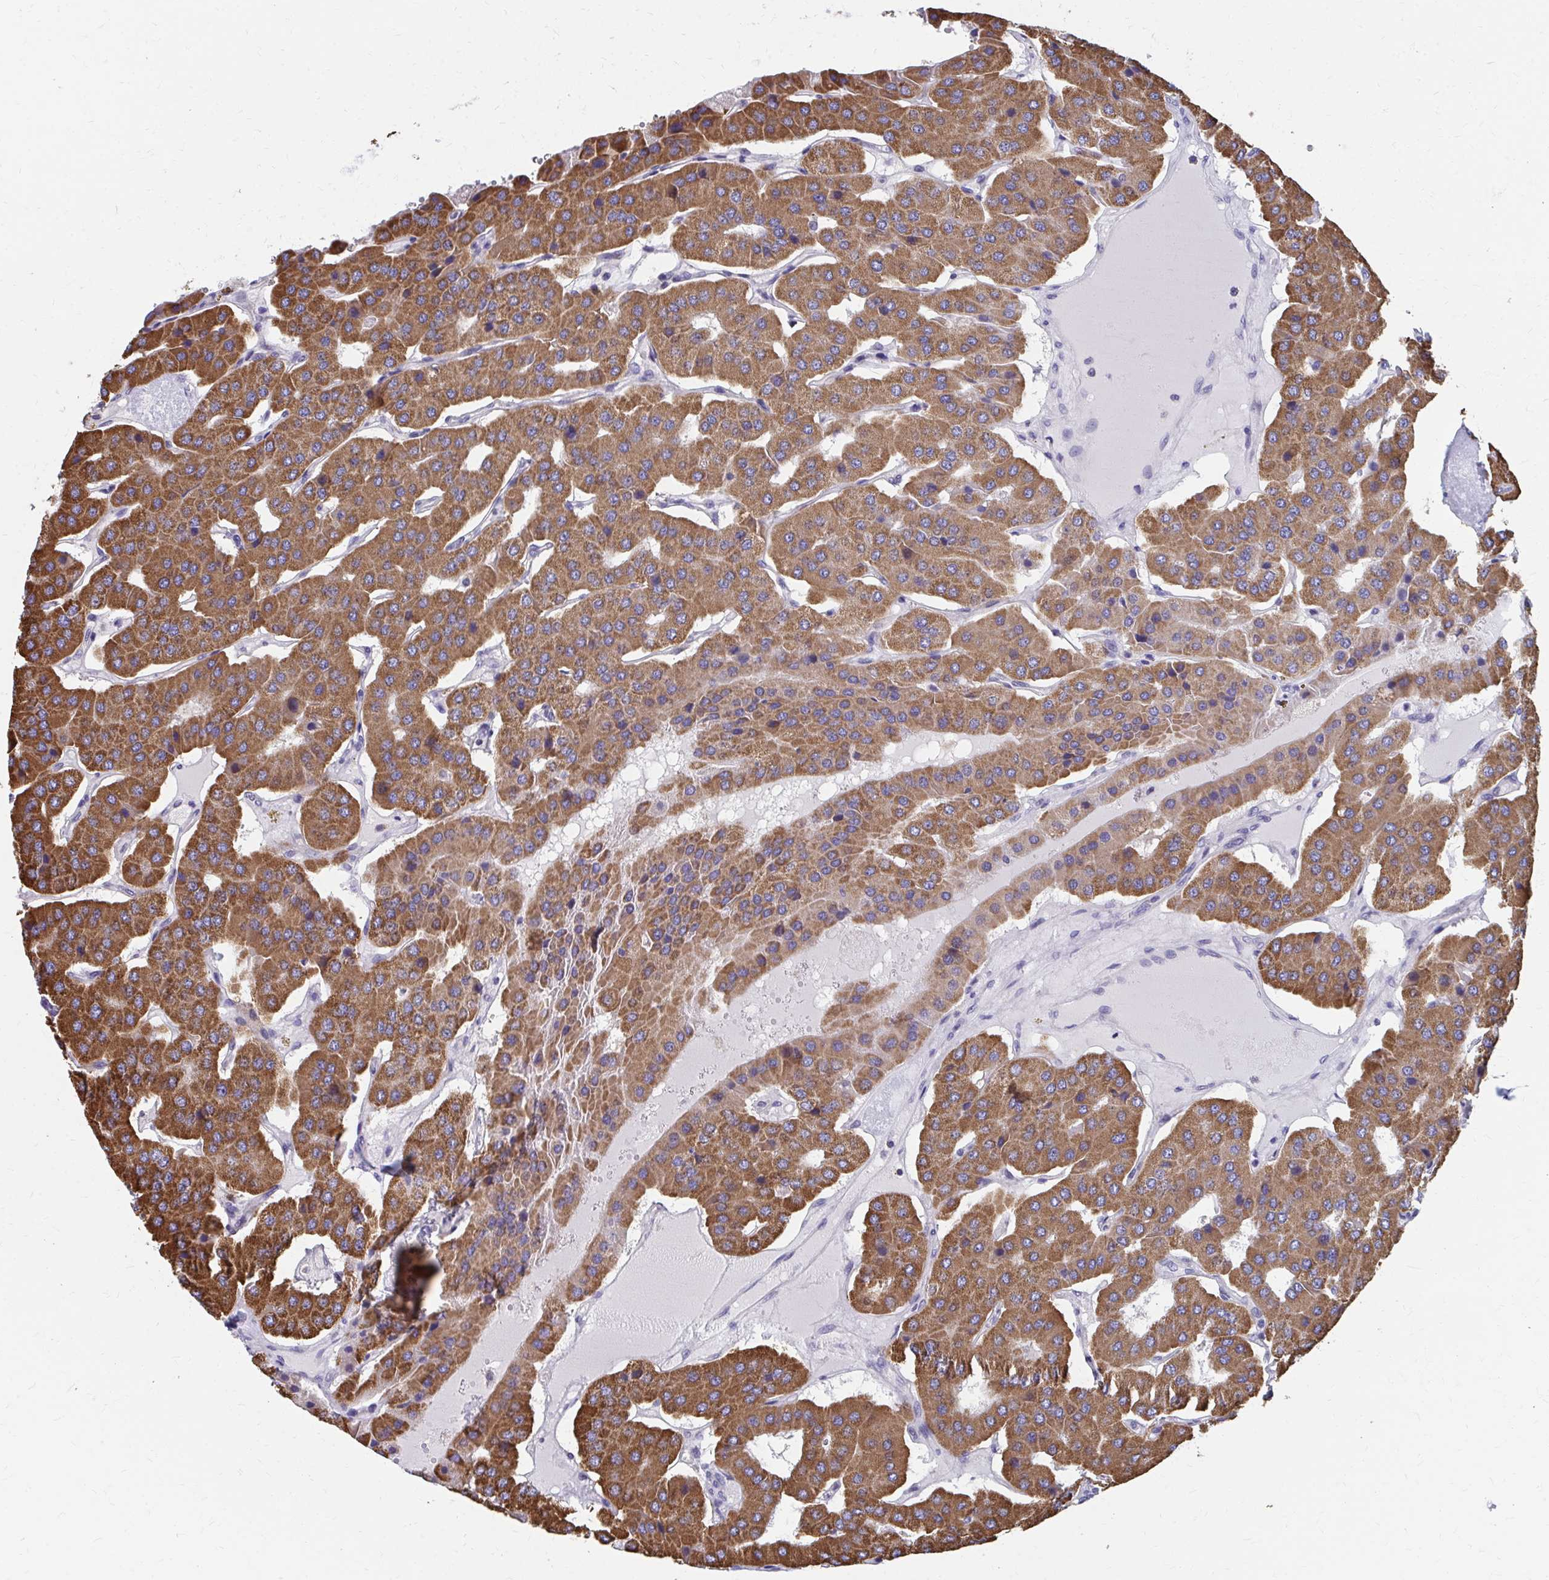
{"staining": {"intensity": "strong", "quantity": ">75%", "location": "cytoplasmic/membranous"}, "tissue": "parathyroid gland", "cell_type": "Glandular cells", "image_type": "normal", "snomed": [{"axis": "morphology", "description": "Normal tissue, NOS"}, {"axis": "morphology", "description": "Adenoma, NOS"}, {"axis": "topography", "description": "Parathyroid gland"}], "caption": "Immunohistochemical staining of normal human parathyroid gland displays >75% levels of strong cytoplasmic/membranous protein positivity in about >75% of glandular cells. Nuclei are stained in blue.", "gene": "RCC1L", "patient": {"sex": "female", "age": 86}}